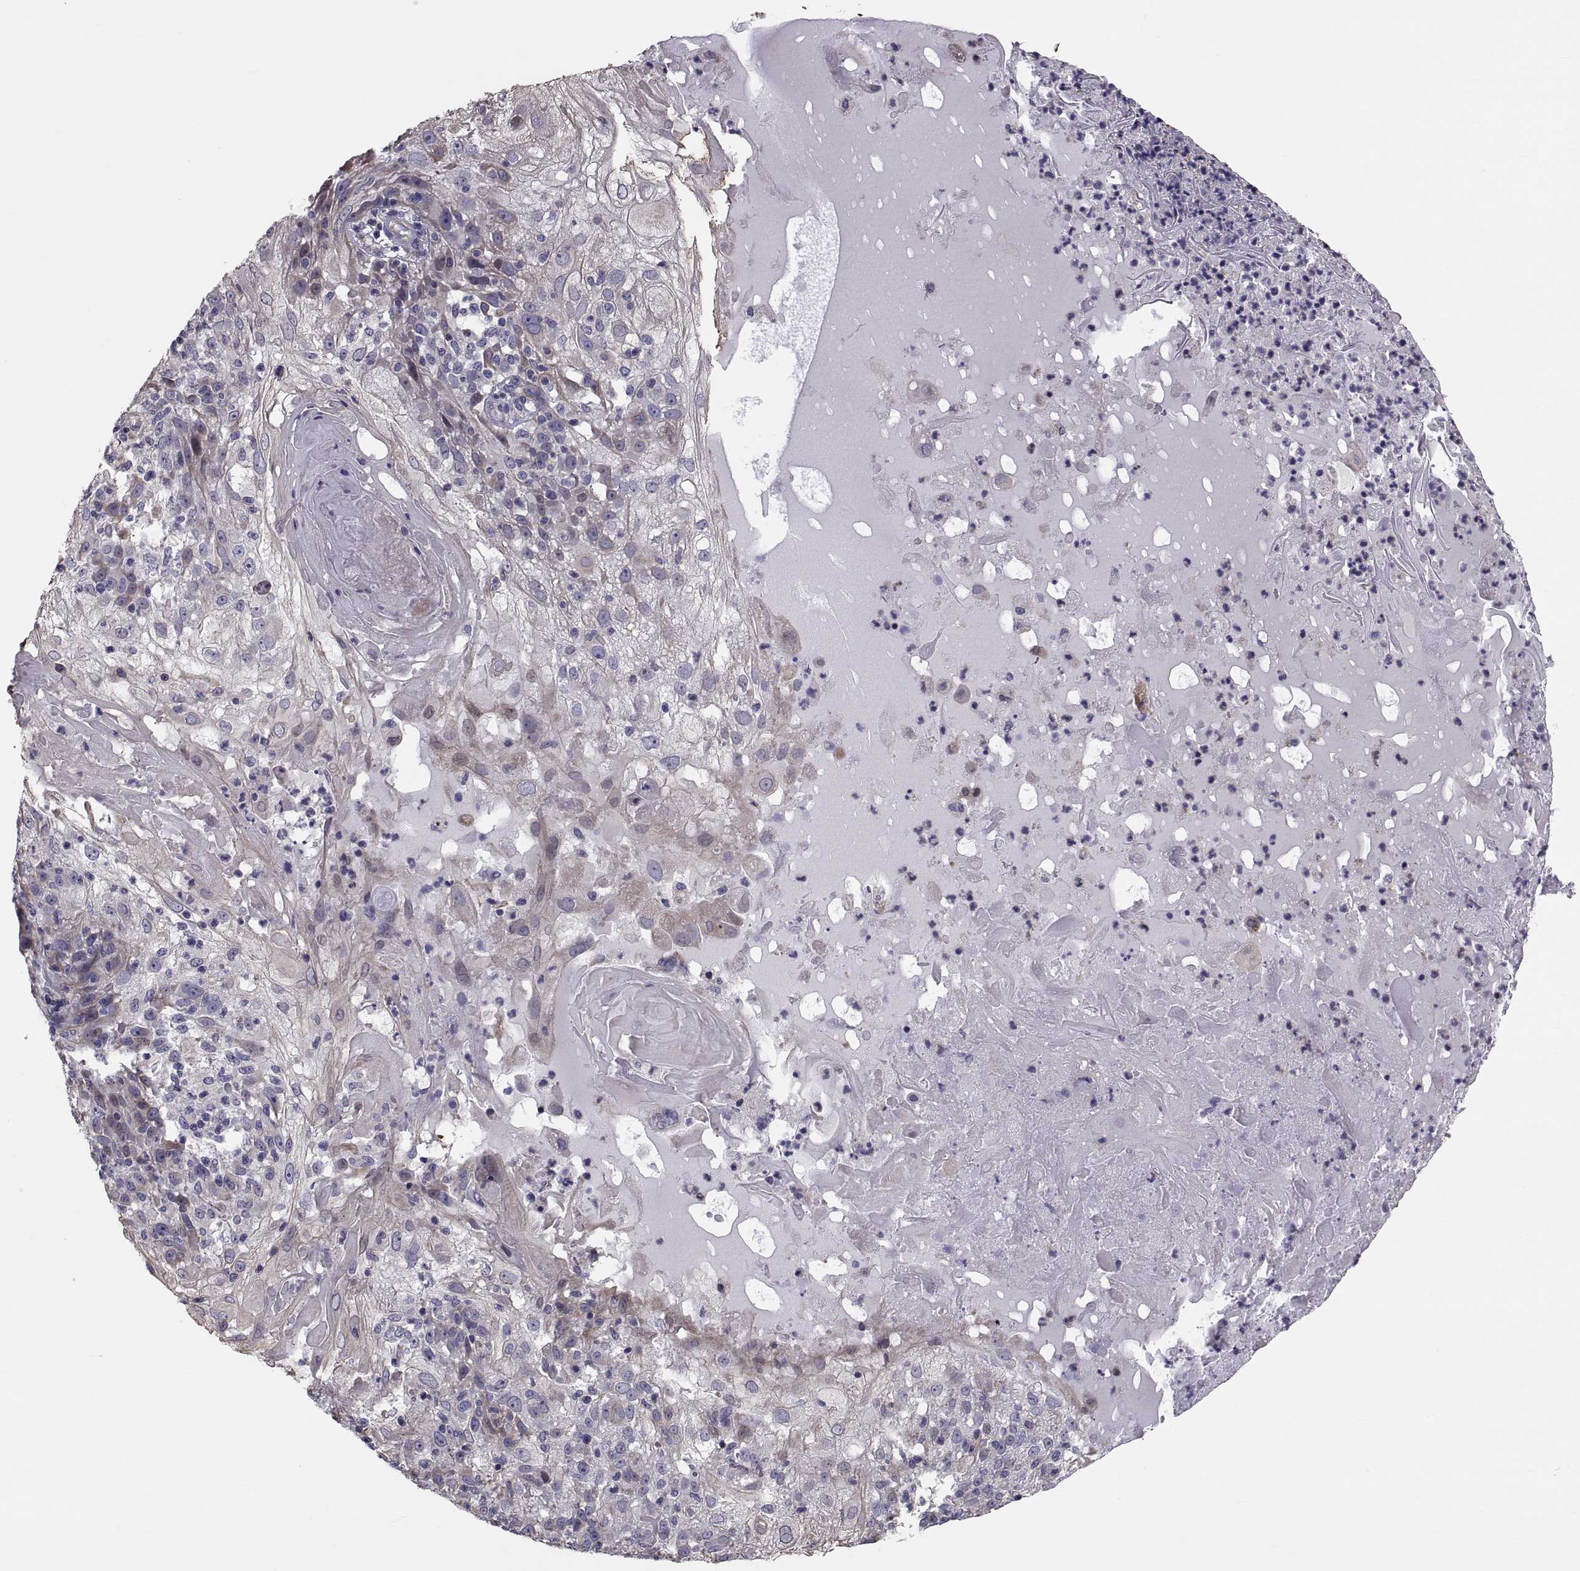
{"staining": {"intensity": "moderate", "quantity": "<25%", "location": "cytoplasmic/membranous"}, "tissue": "skin cancer", "cell_type": "Tumor cells", "image_type": "cancer", "snomed": [{"axis": "morphology", "description": "Normal tissue, NOS"}, {"axis": "morphology", "description": "Squamous cell carcinoma, NOS"}, {"axis": "topography", "description": "Skin"}], "caption": "Immunohistochemistry (DAB (3,3'-diaminobenzidine)) staining of skin squamous cell carcinoma demonstrates moderate cytoplasmic/membranous protein staining in about <25% of tumor cells.", "gene": "ANO1", "patient": {"sex": "female", "age": 83}}